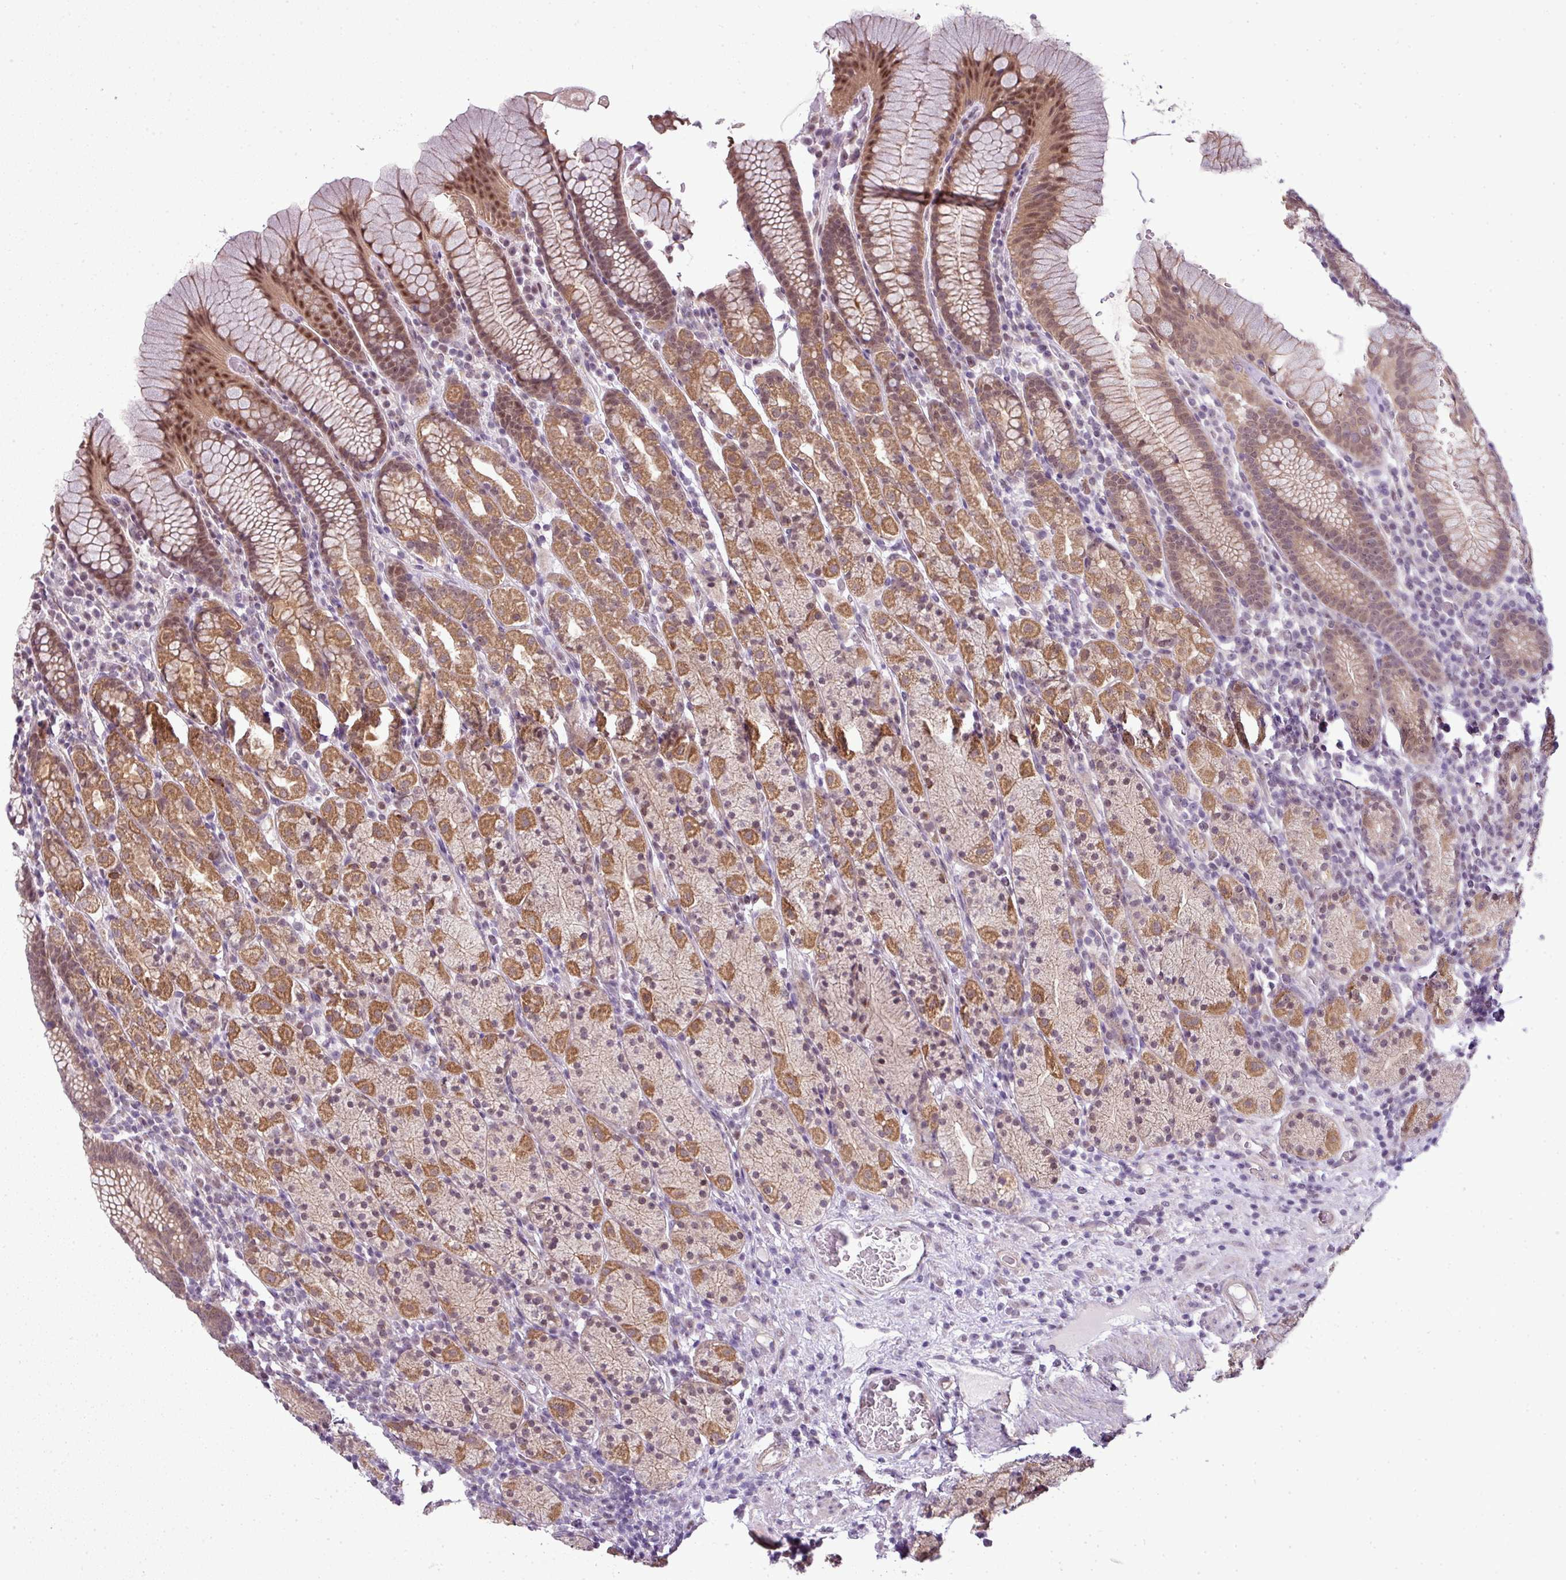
{"staining": {"intensity": "strong", "quantity": ">75%", "location": "cytoplasmic/membranous,nuclear"}, "tissue": "stomach", "cell_type": "Glandular cells", "image_type": "normal", "snomed": [{"axis": "morphology", "description": "Normal tissue, NOS"}, {"axis": "topography", "description": "Stomach, upper"}, {"axis": "topography", "description": "Stomach"}], "caption": "An immunohistochemistry (IHC) photomicrograph of benign tissue is shown. Protein staining in brown shows strong cytoplasmic/membranous,nuclear positivity in stomach within glandular cells. Using DAB (3,3'-diaminobenzidine) (brown) and hematoxylin (blue) stains, captured at high magnification using brightfield microscopy.", "gene": "ZNF217", "patient": {"sex": "male", "age": 62}}